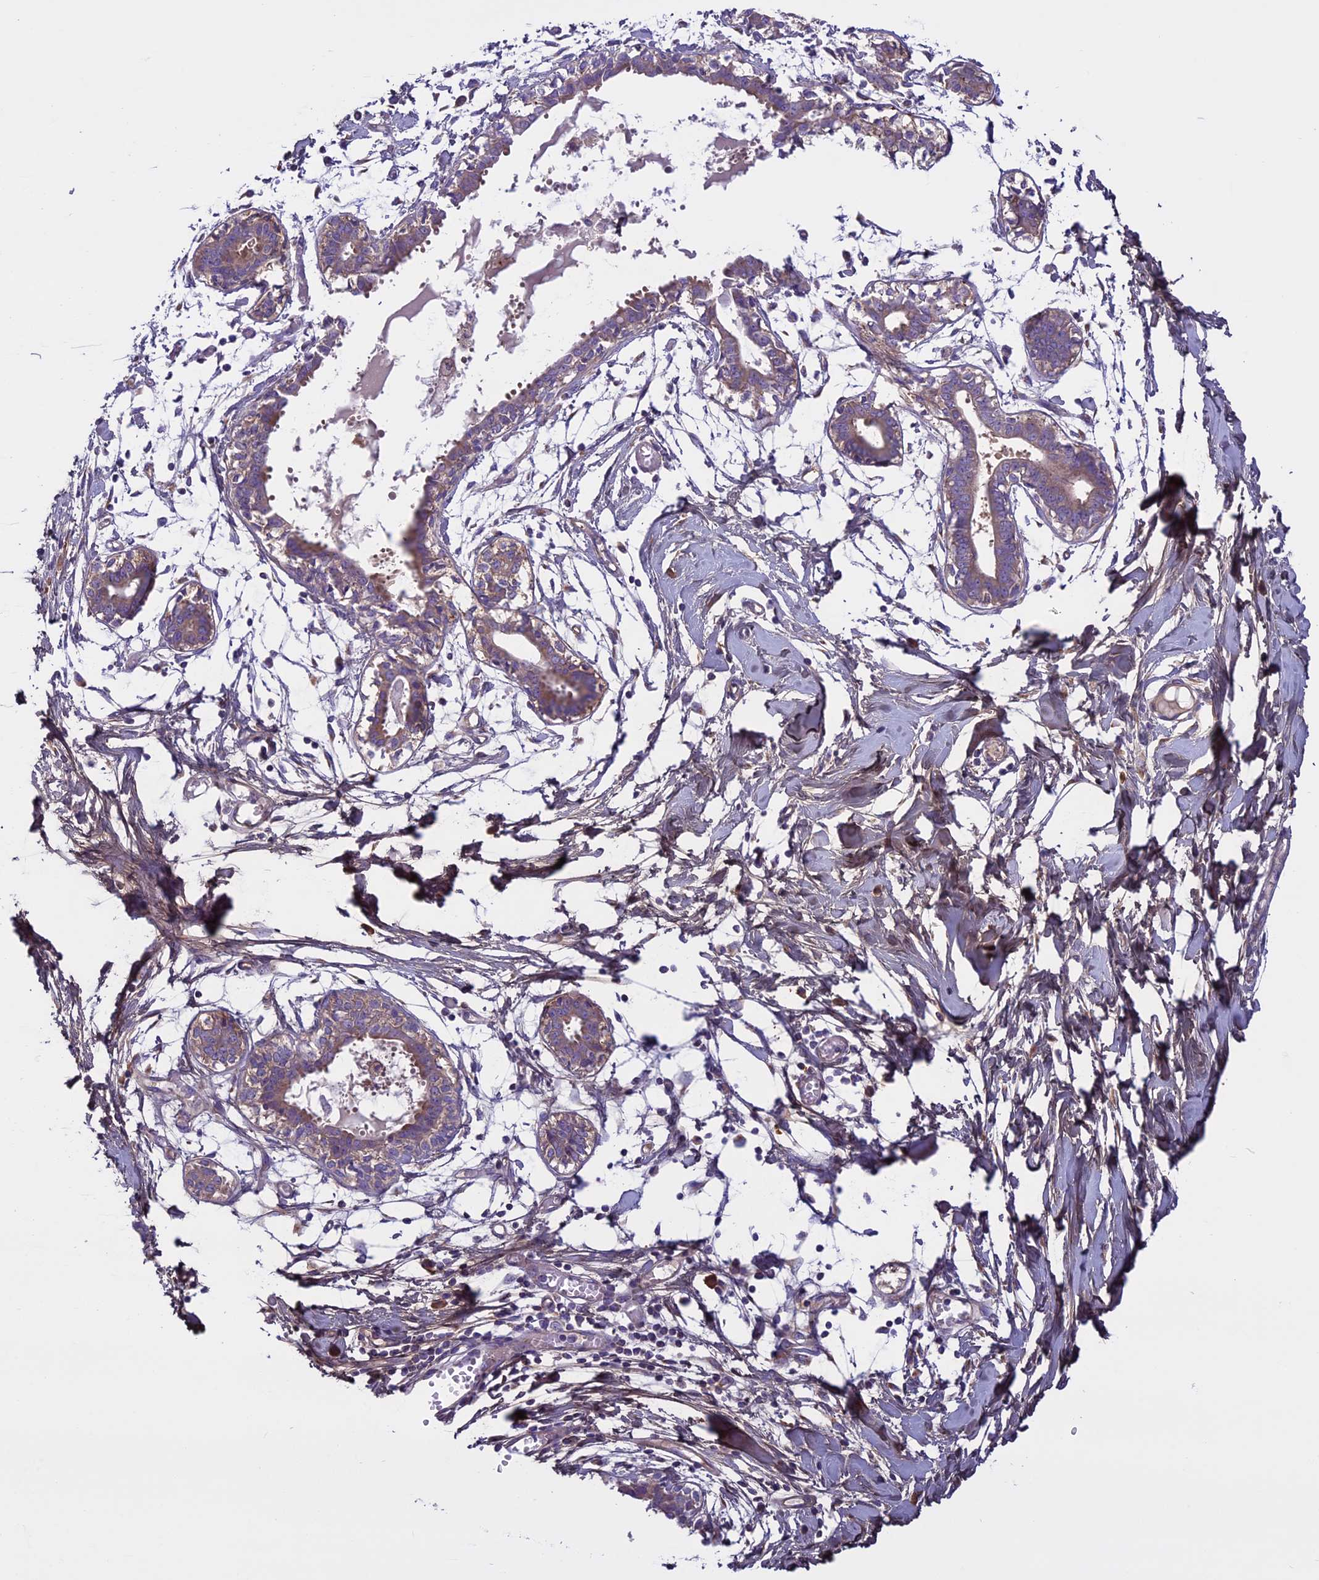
{"staining": {"intensity": "negative", "quantity": "none", "location": "none"}, "tissue": "breast", "cell_type": "Adipocytes", "image_type": "normal", "snomed": [{"axis": "morphology", "description": "Normal tissue, NOS"}, {"axis": "topography", "description": "Breast"}], "caption": "High magnification brightfield microscopy of unremarkable breast stained with DAB (3,3'-diaminobenzidine) (brown) and counterstained with hematoxylin (blue): adipocytes show no significant expression.", "gene": "DCTN5", "patient": {"sex": "female", "age": 27}}